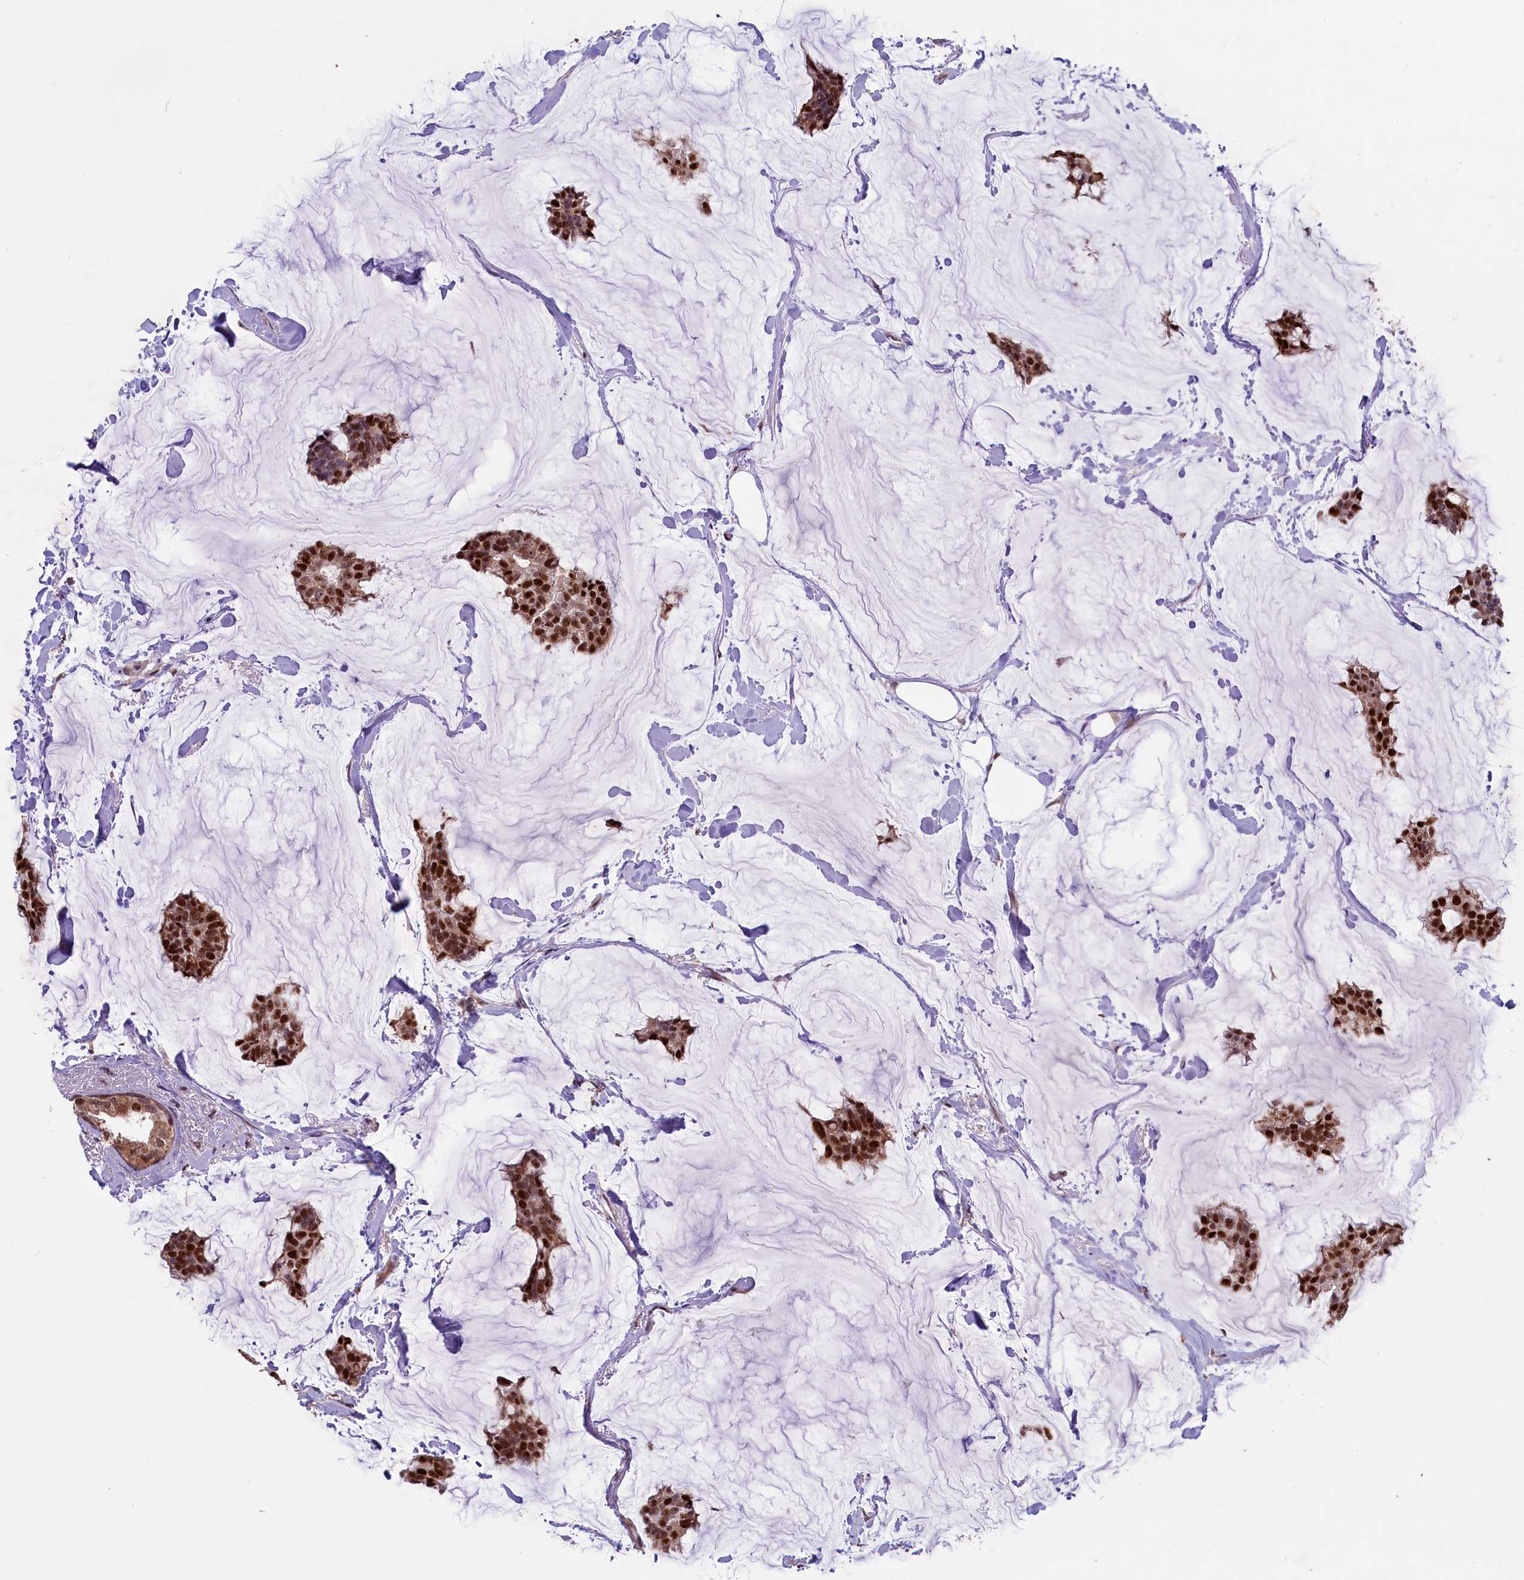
{"staining": {"intensity": "strong", "quantity": ">75%", "location": "nuclear"}, "tissue": "breast cancer", "cell_type": "Tumor cells", "image_type": "cancer", "snomed": [{"axis": "morphology", "description": "Duct carcinoma"}, {"axis": "topography", "description": "Breast"}], "caption": "Tumor cells demonstrate high levels of strong nuclear expression in about >75% of cells in intraductal carcinoma (breast). (DAB (3,3'-diaminobenzidine) = brown stain, brightfield microscopy at high magnification).", "gene": "SHFL", "patient": {"sex": "female", "age": 93}}